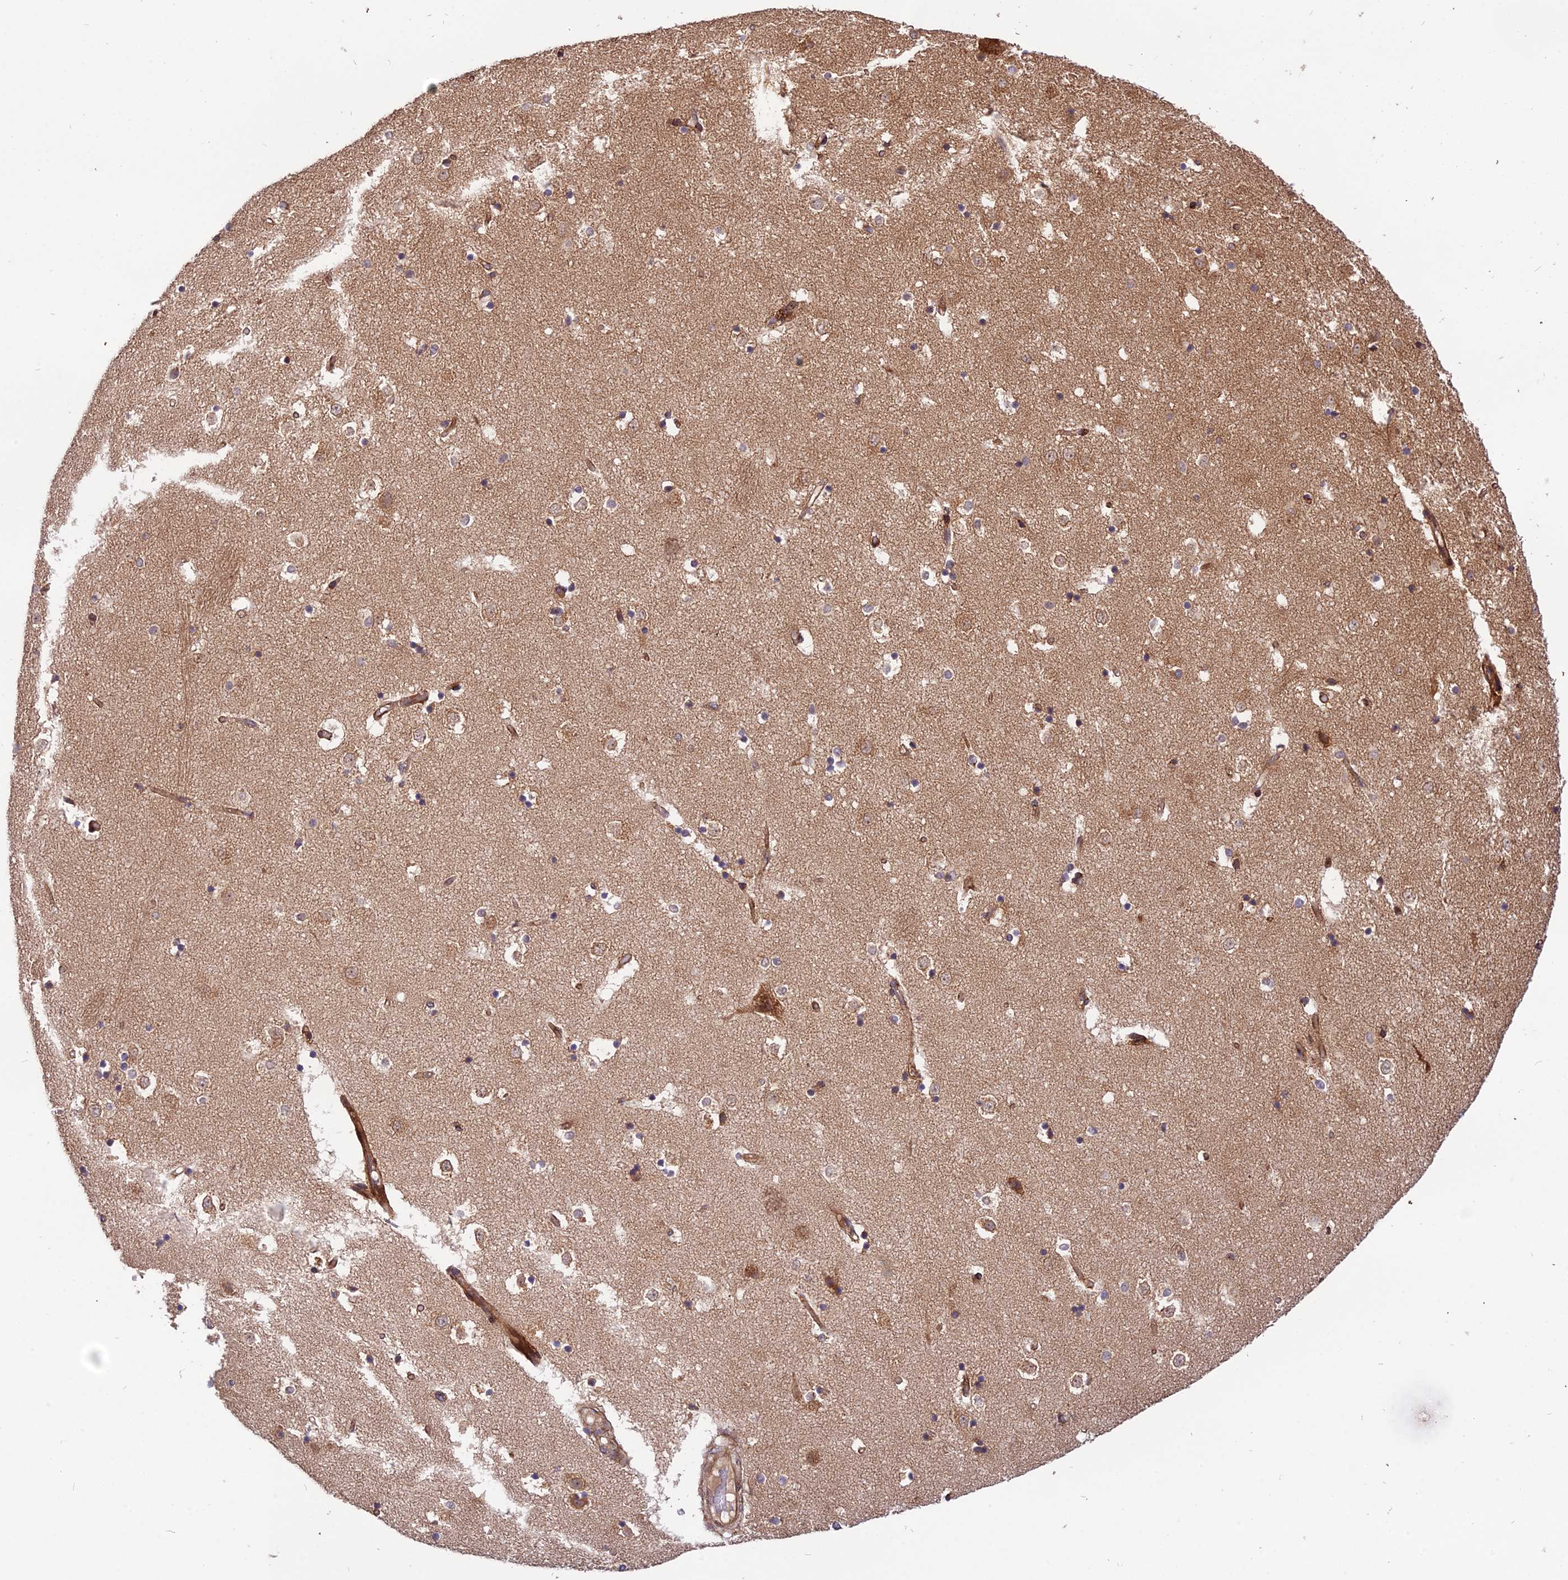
{"staining": {"intensity": "moderate", "quantity": "<25%", "location": "cytoplasmic/membranous"}, "tissue": "caudate", "cell_type": "Glial cells", "image_type": "normal", "snomed": [{"axis": "morphology", "description": "Normal tissue, NOS"}, {"axis": "topography", "description": "Lateral ventricle wall"}], "caption": "Protein expression analysis of normal caudate demonstrates moderate cytoplasmic/membranous expression in about <25% of glial cells. (Brightfield microscopy of DAB IHC at high magnification).", "gene": "ROCK1", "patient": {"sex": "female", "age": 52}}